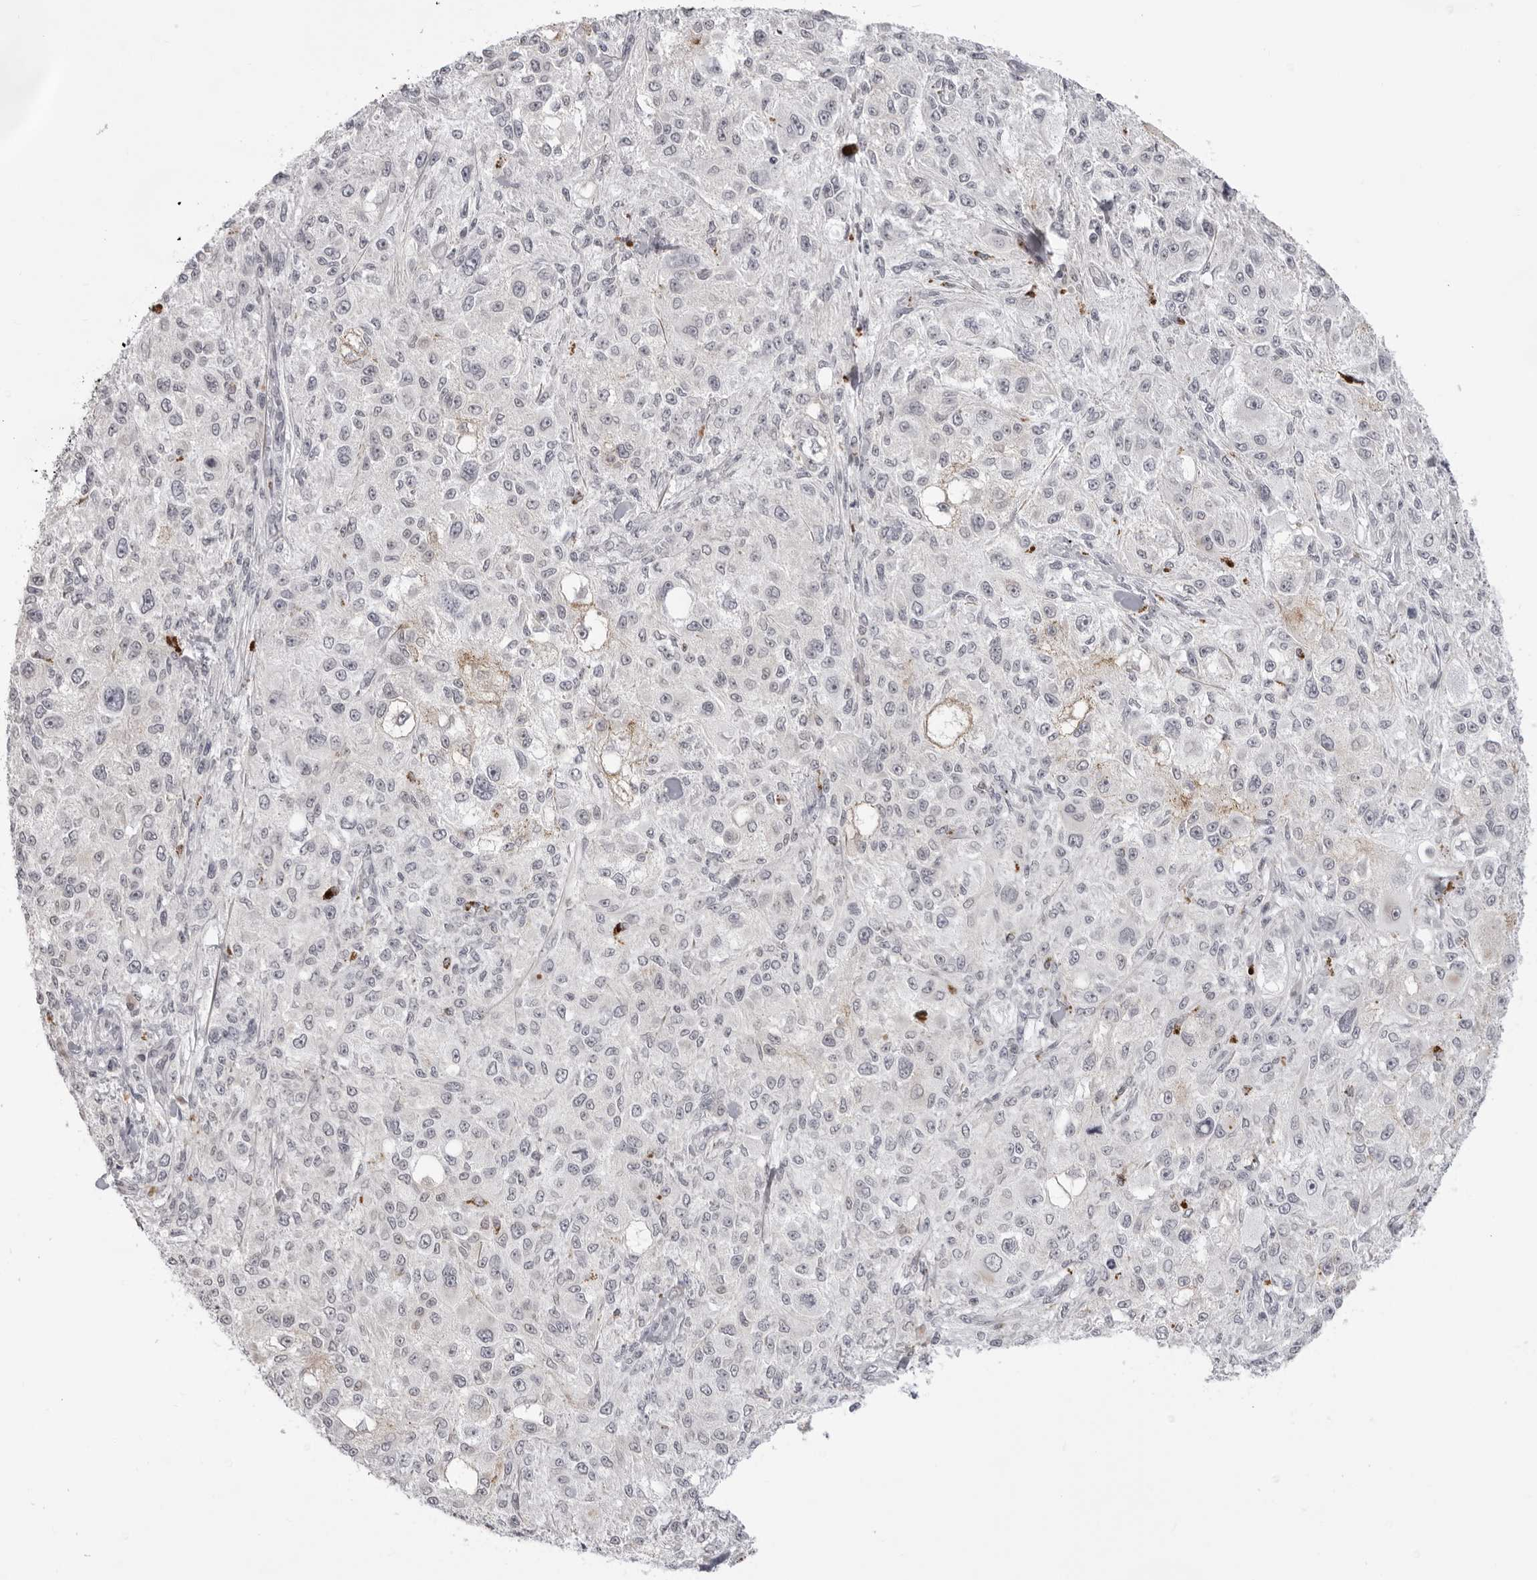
{"staining": {"intensity": "negative", "quantity": "none", "location": "none"}, "tissue": "melanoma", "cell_type": "Tumor cells", "image_type": "cancer", "snomed": [{"axis": "morphology", "description": "Necrosis, NOS"}, {"axis": "morphology", "description": "Malignant melanoma, NOS"}, {"axis": "topography", "description": "Skin"}], "caption": "A high-resolution micrograph shows immunohistochemistry (IHC) staining of melanoma, which displays no significant positivity in tumor cells. (Stains: DAB immunohistochemistry (IHC) with hematoxylin counter stain, Microscopy: brightfield microscopy at high magnification).", "gene": "ACP6", "patient": {"sex": "female", "age": 87}}